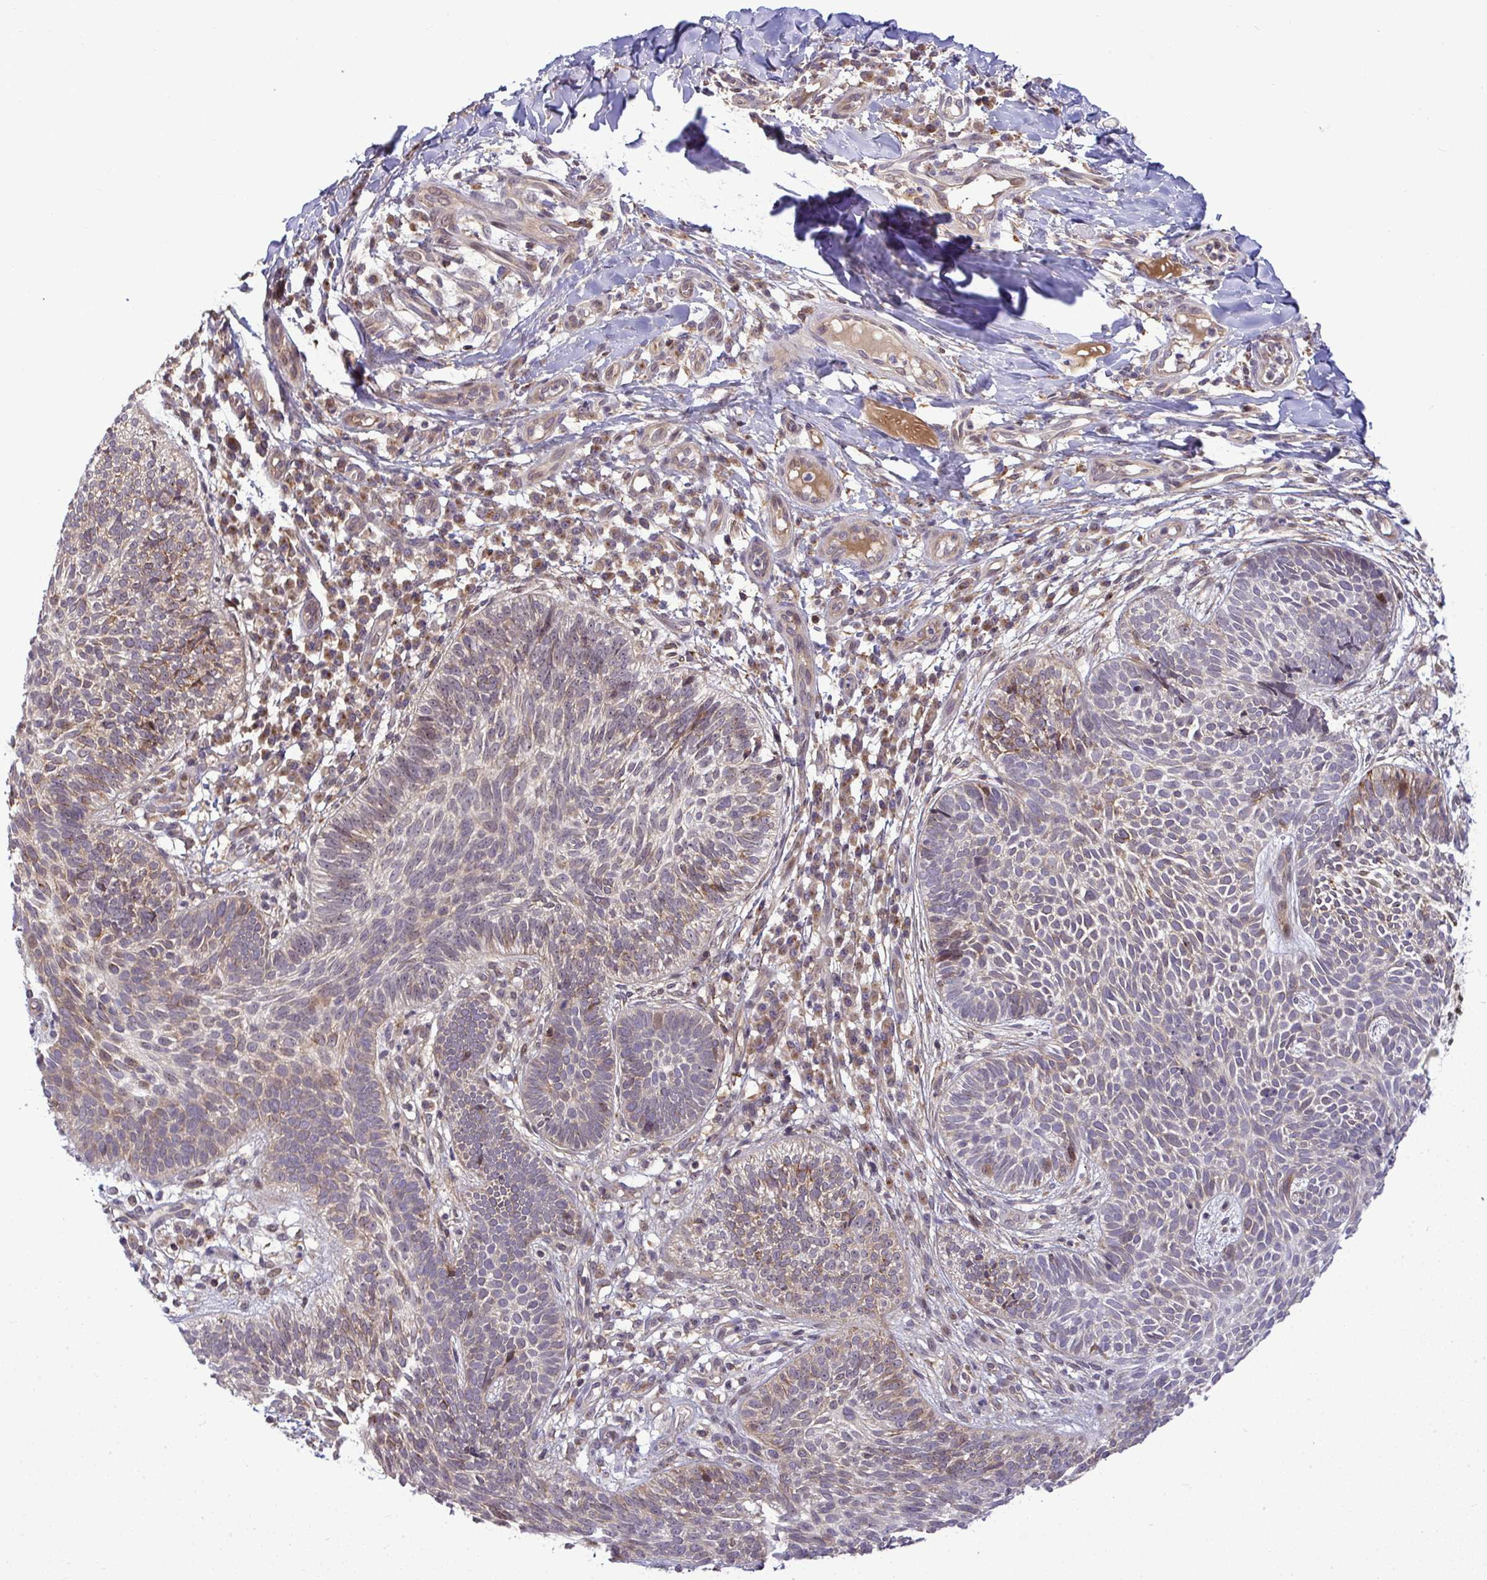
{"staining": {"intensity": "weak", "quantity": "25%-75%", "location": "cytoplasmic/membranous"}, "tissue": "skin cancer", "cell_type": "Tumor cells", "image_type": "cancer", "snomed": [{"axis": "morphology", "description": "Basal cell carcinoma"}, {"axis": "topography", "description": "Skin"}, {"axis": "topography", "description": "Skin of leg"}], "caption": "Basal cell carcinoma (skin) was stained to show a protein in brown. There is low levels of weak cytoplasmic/membranous staining in approximately 25%-75% of tumor cells.", "gene": "SLC9A6", "patient": {"sex": "female", "age": 87}}